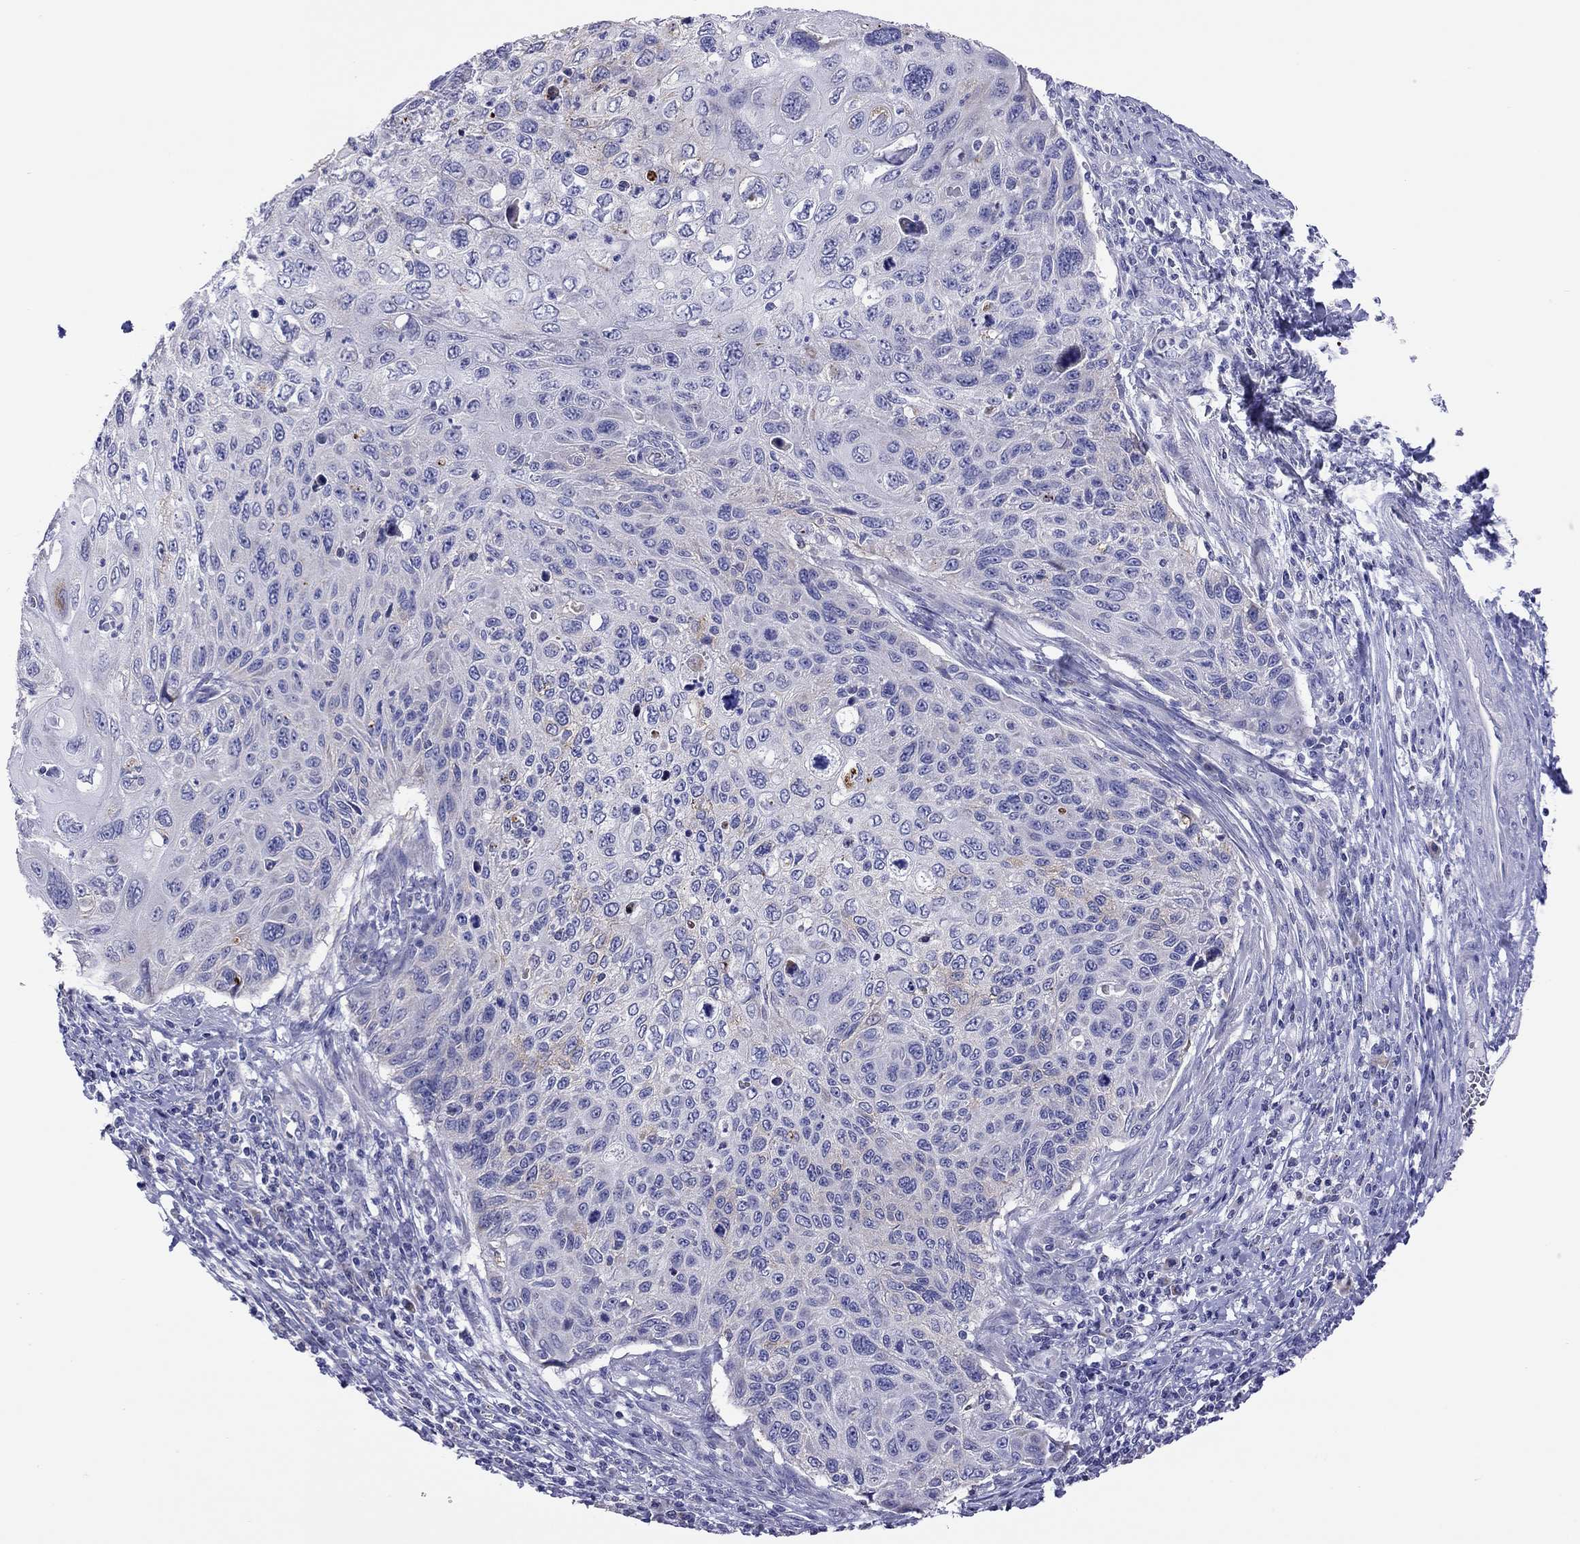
{"staining": {"intensity": "negative", "quantity": "none", "location": "none"}, "tissue": "cervical cancer", "cell_type": "Tumor cells", "image_type": "cancer", "snomed": [{"axis": "morphology", "description": "Squamous cell carcinoma, NOS"}, {"axis": "topography", "description": "Cervix"}], "caption": "DAB (3,3'-diaminobenzidine) immunohistochemical staining of cervical cancer exhibits no significant positivity in tumor cells.", "gene": "COL9A1", "patient": {"sex": "female", "age": 70}}